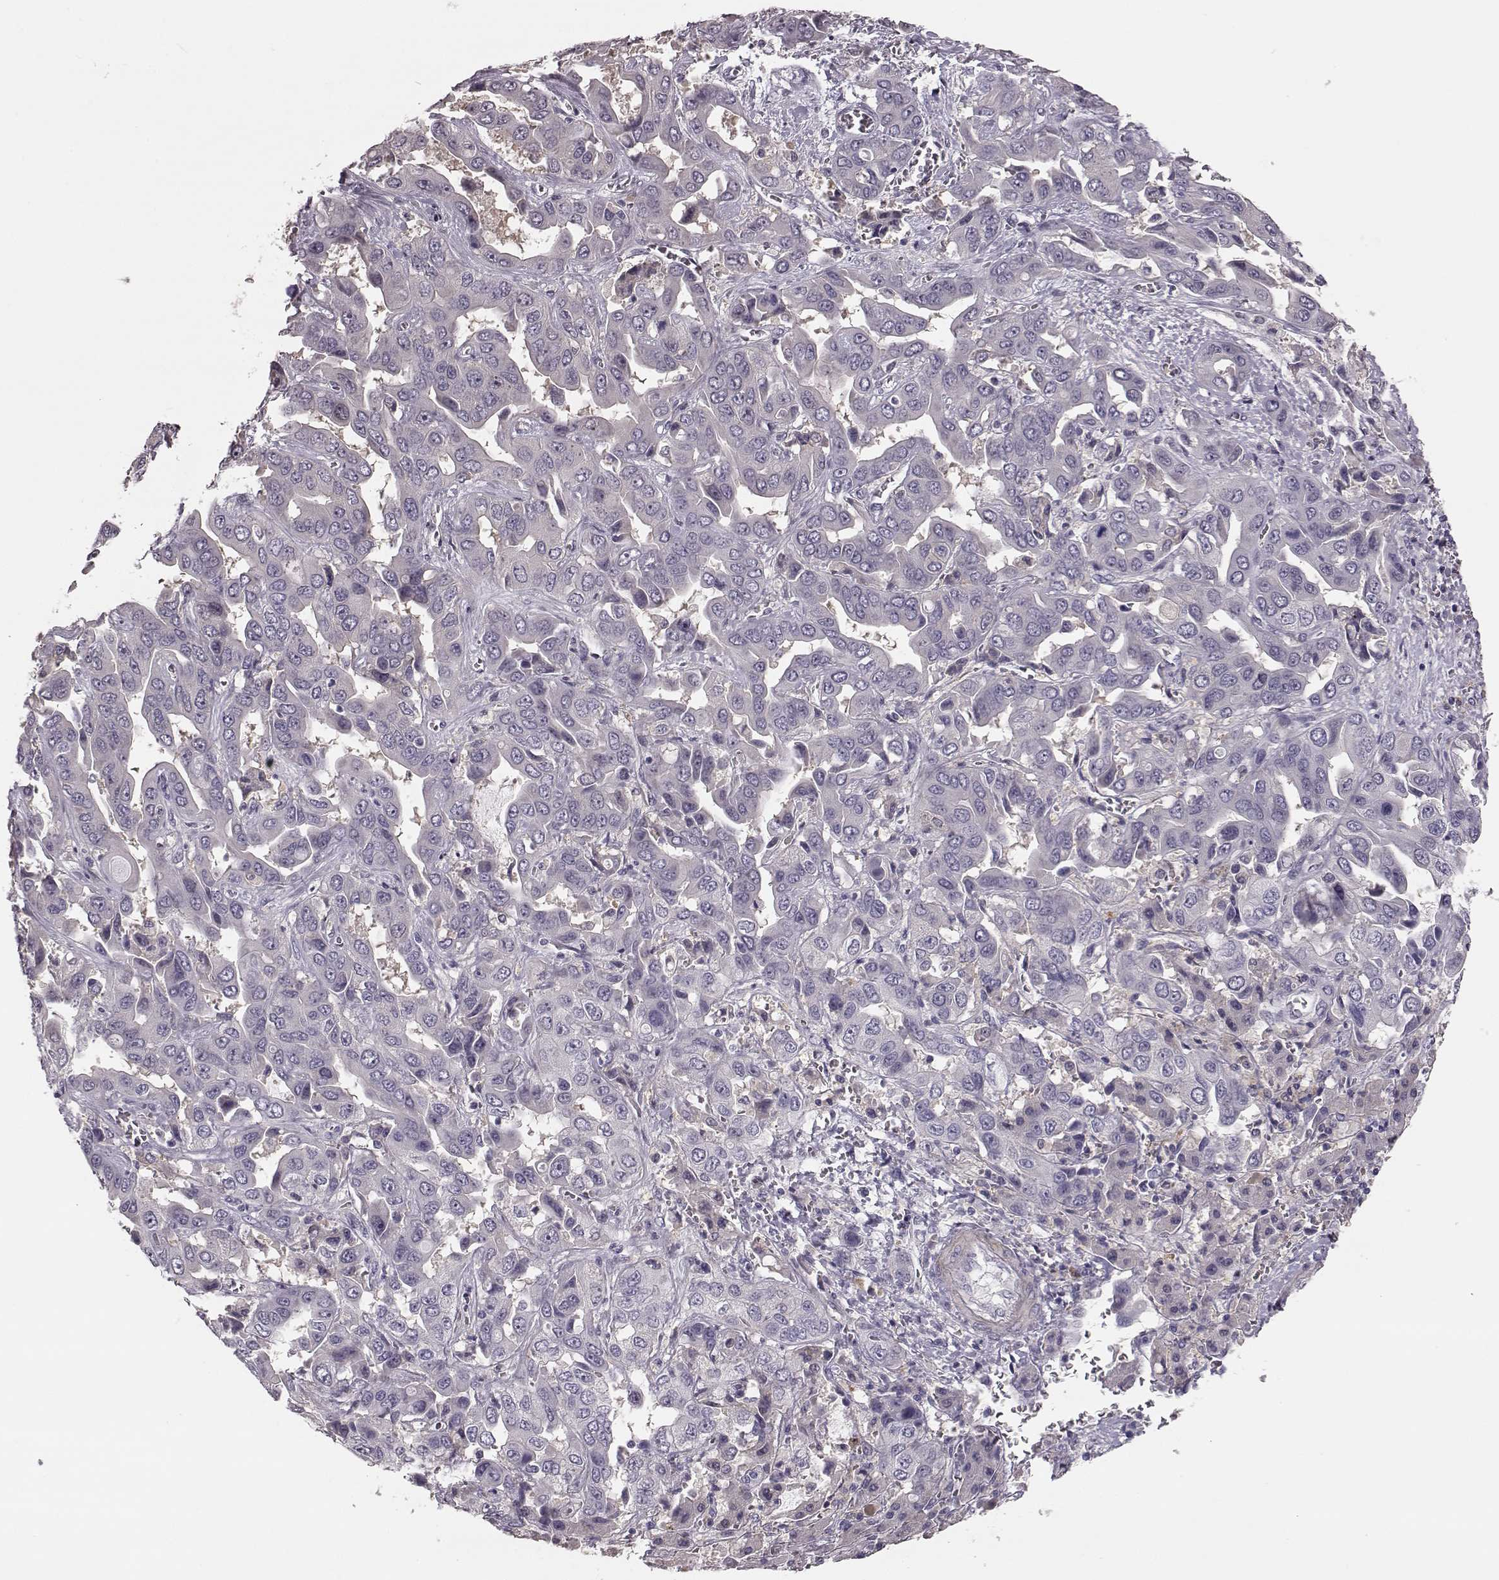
{"staining": {"intensity": "negative", "quantity": "none", "location": "none"}, "tissue": "liver cancer", "cell_type": "Tumor cells", "image_type": "cancer", "snomed": [{"axis": "morphology", "description": "Cholangiocarcinoma"}, {"axis": "topography", "description": "Liver"}], "caption": "A high-resolution image shows immunohistochemistry (IHC) staining of cholangiocarcinoma (liver), which displays no significant positivity in tumor cells.", "gene": "GPR50", "patient": {"sex": "female", "age": 52}}